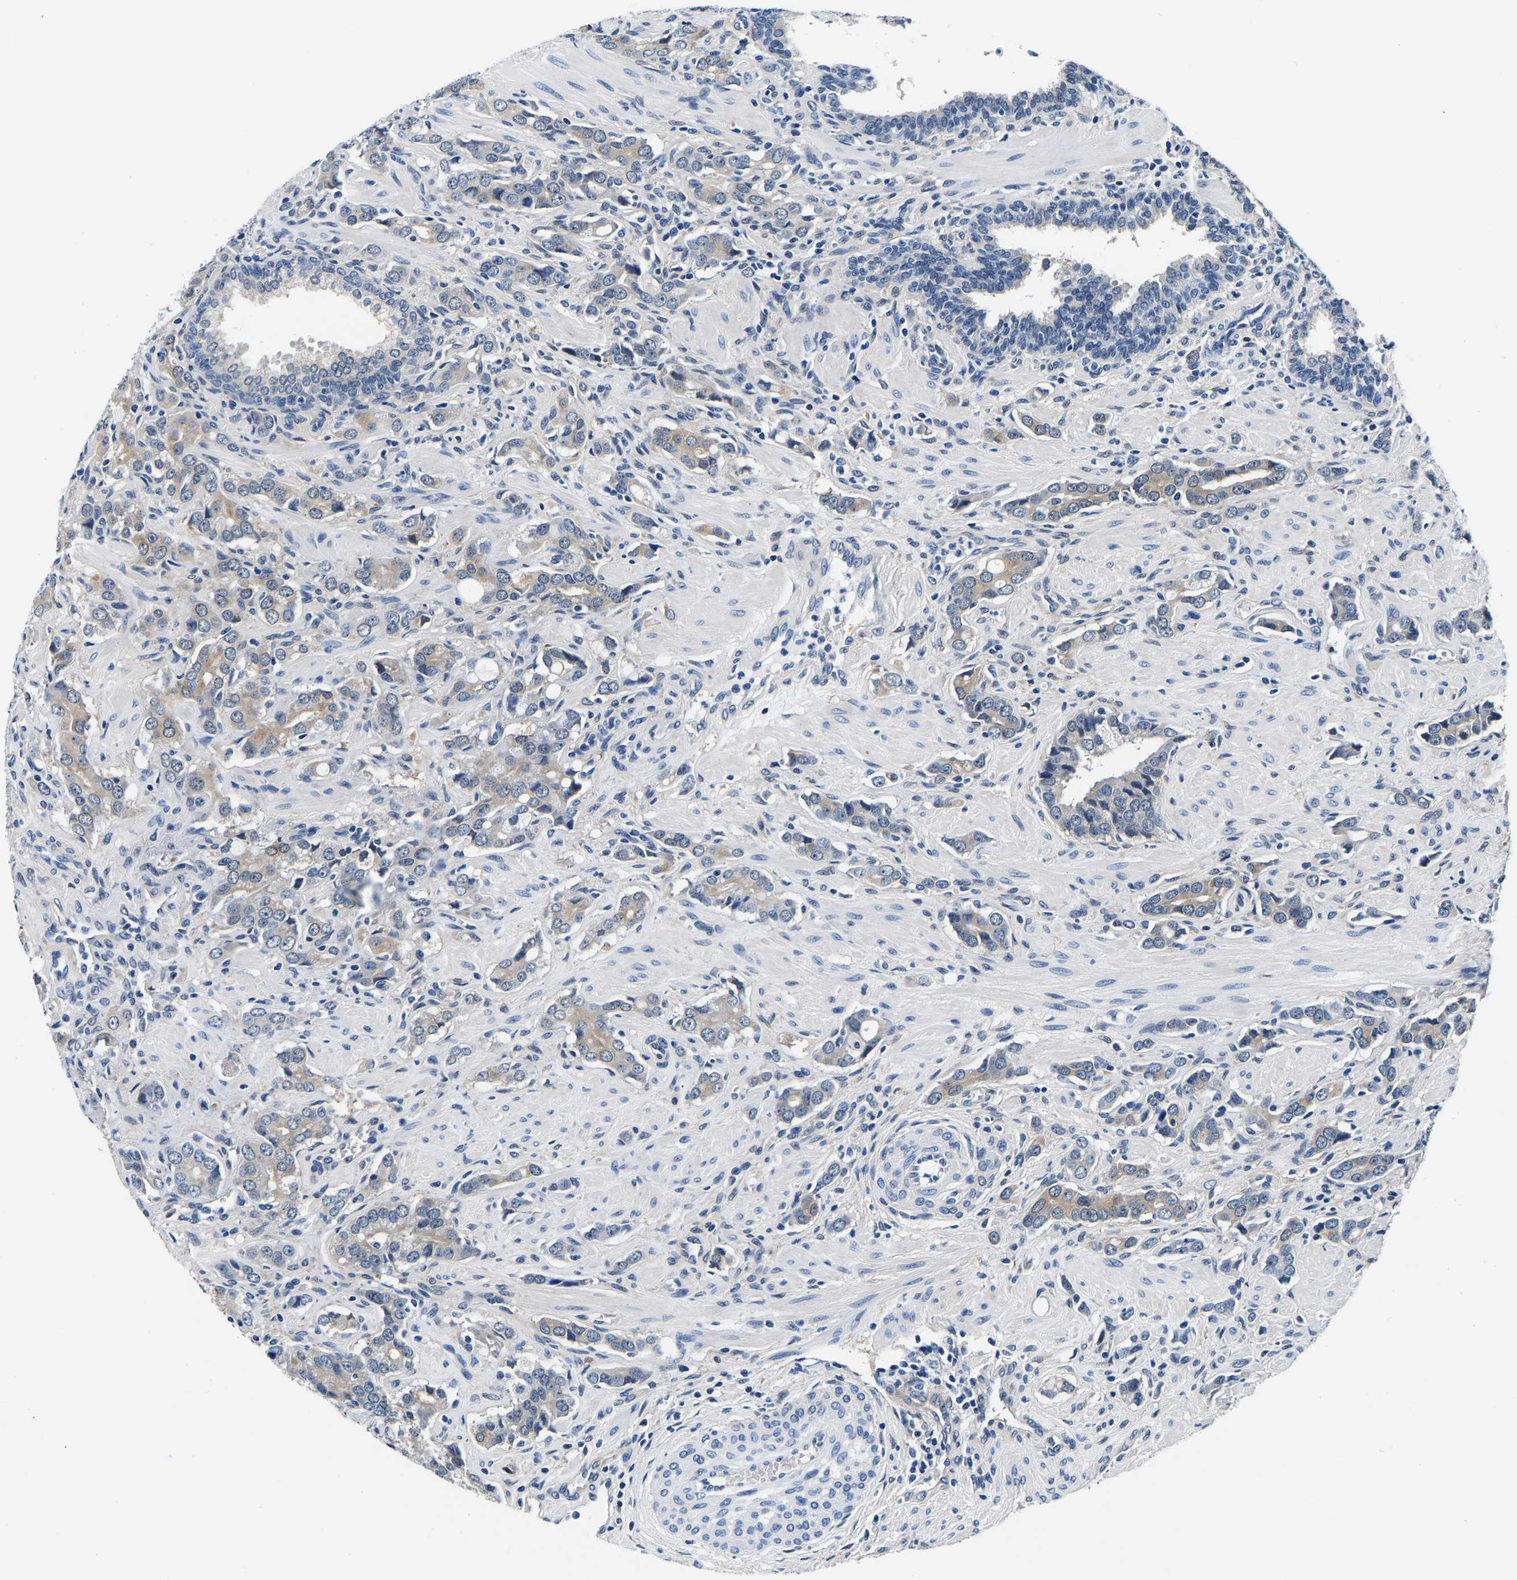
{"staining": {"intensity": "weak", "quantity": ">75%", "location": "cytoplasmic/membranous"}, "tissue": "prostate cancer", "cell_type": "Tumor cells", "image_type": "cancer", "snomed": [{"axis": "morphology", "description": "Adenocarcinoma, High grade"}, {"axis": "topography", "description": "Prostate"}], "caption": "Human adenocarcinoma (high-grade) (prostate) stained for a protein (brown) exhibits weak cytoplasmic/membranous positive staining in approximately >75% of tumor cells.", "gene": "ACO1", "patient": {"sex": "male", "age": 52}}